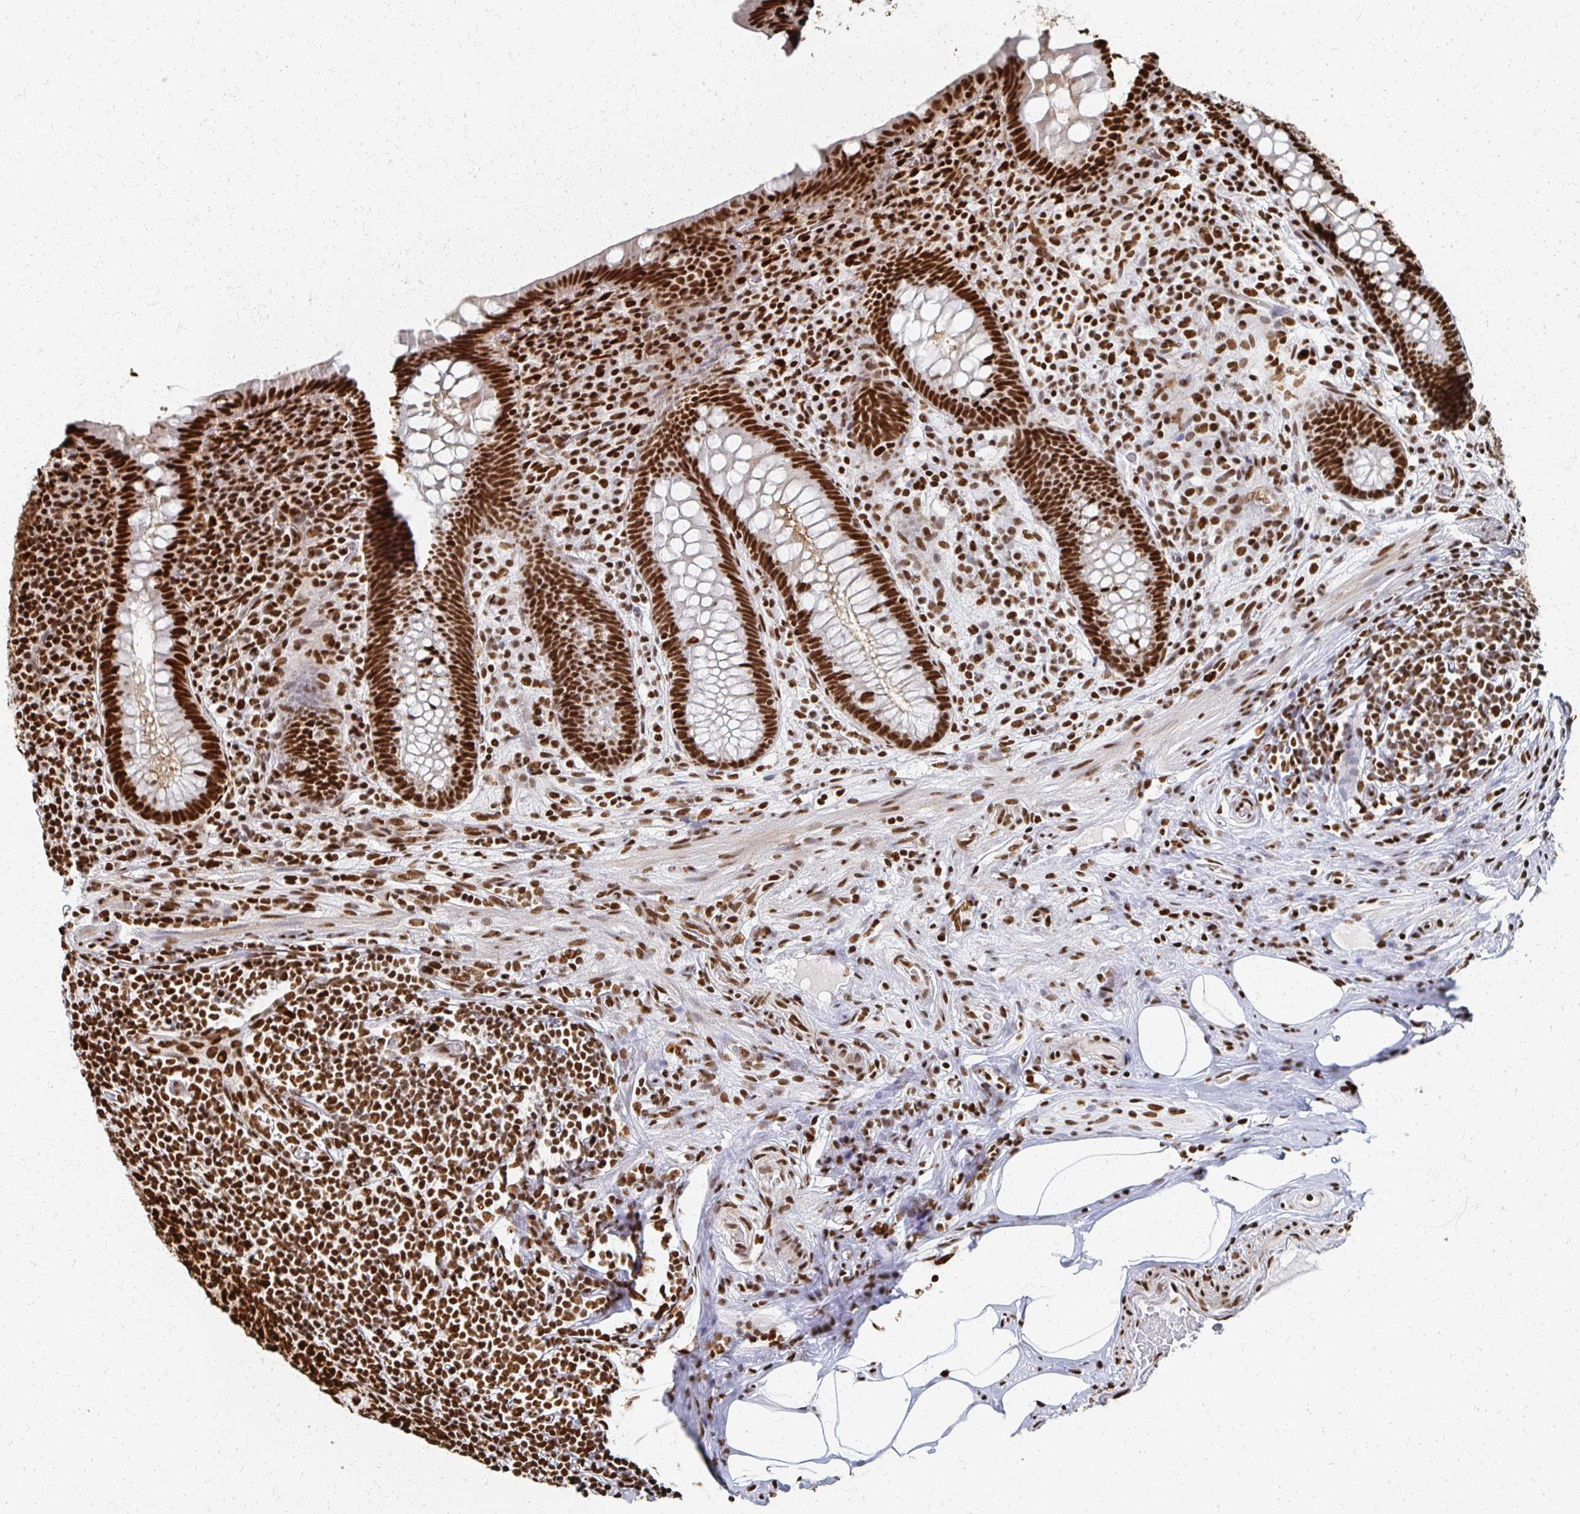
{"staining": {"intensity": "strong", "quantity": ">75%", "location": "nuclear"}, "tissue": "appendix", "cell_type": "Glandular cells", "image_type": "normal", "snomed": [{"axis": "morphology", "description": "Normal tissue, NOS"}, {"axis": "topography", "description": "Appendix"}], "caption": "Immunohistochemistry photomicrograph of unremarkable appendix stained for a protein (brown), which displays high levels of strong nuclear expression in about >75% of glandular cells.", "gene": "RBBP4", "patient": {"sex": "male", "age": 71}}